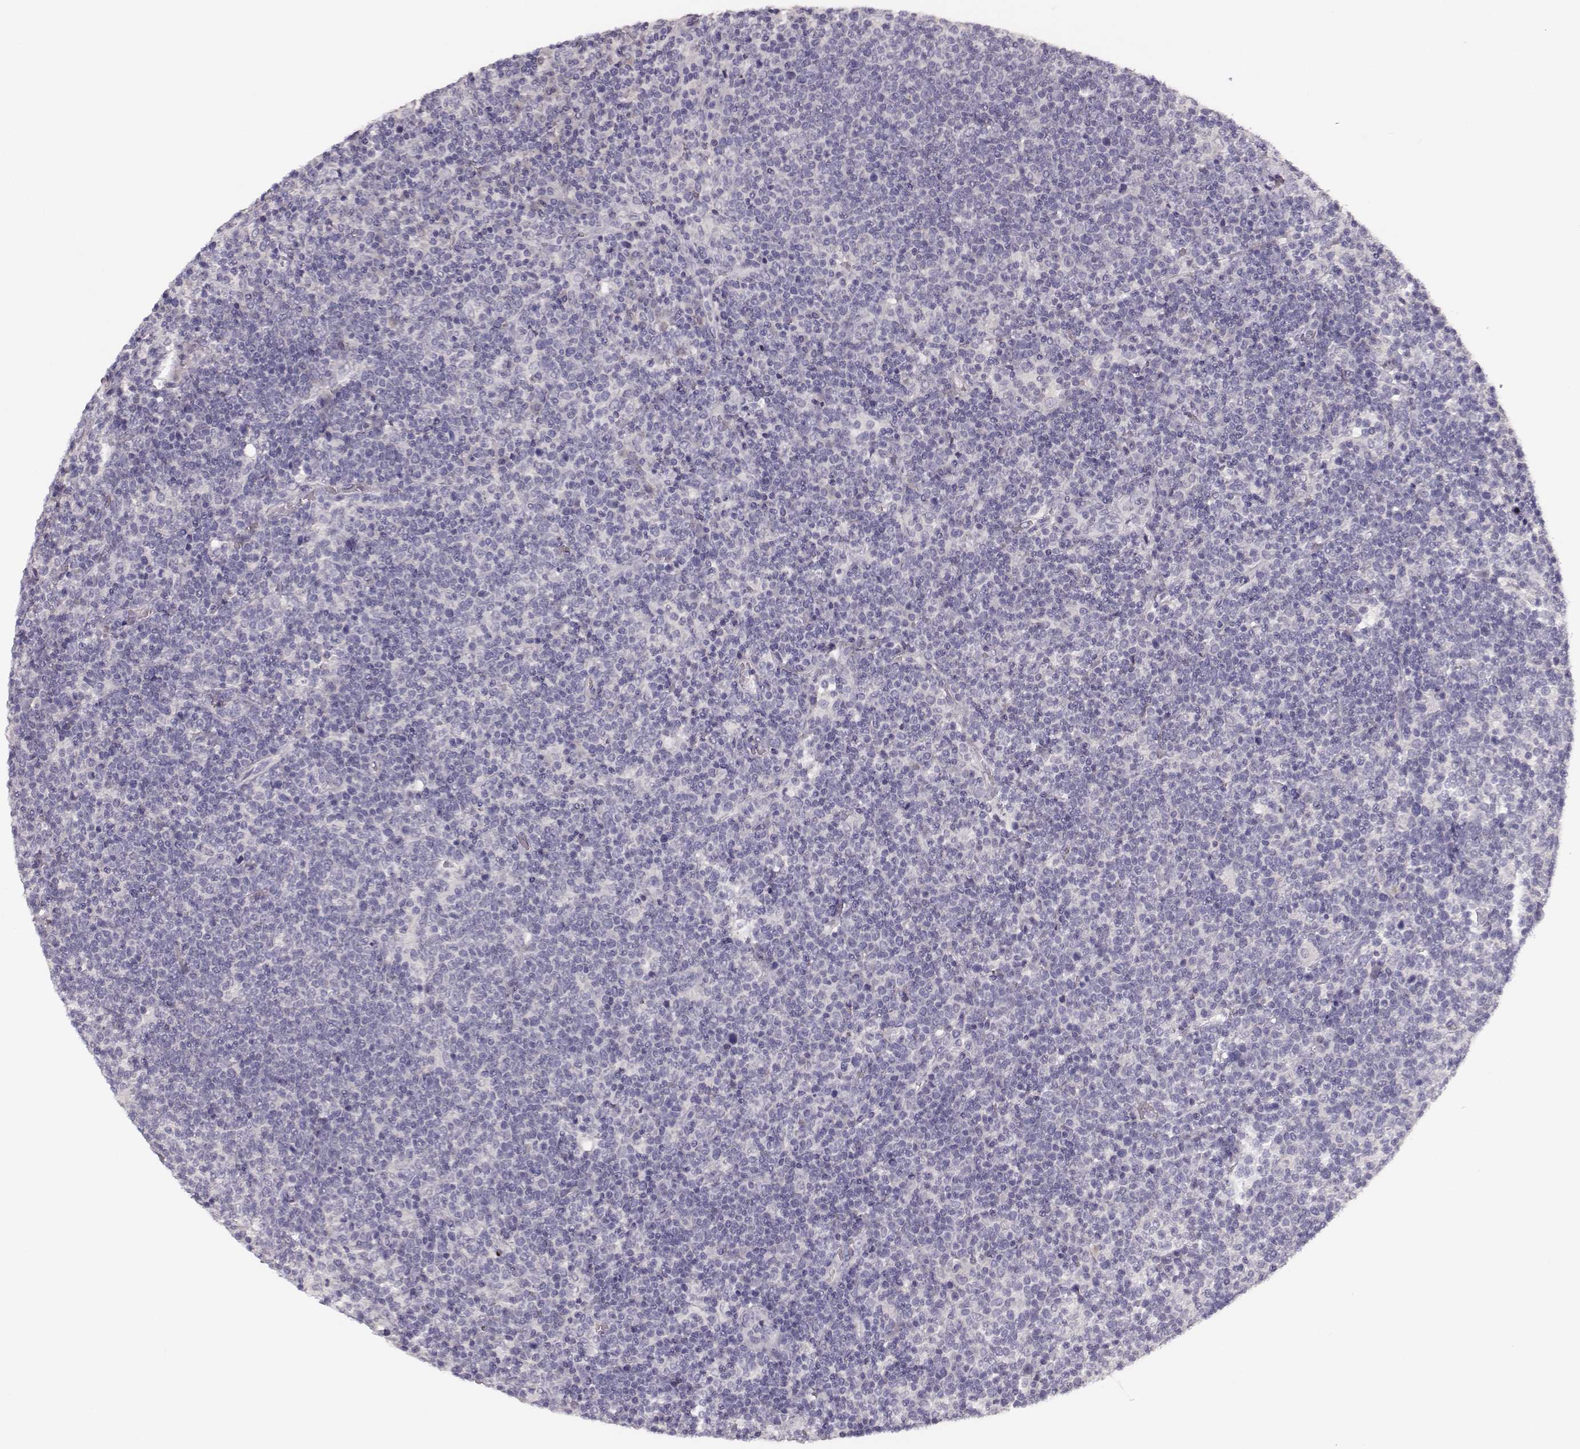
{"staining": {"intensity": "negative", "quantity": "none", "location": "none"}, "tissue": "lymphoma", "cell_type": "Tumor cells", "image_type": "cancer", "snomed": [{"axis": "morphology", "description": "Malignant lymphoma, non-Hodgkin's type, High grade"}, {"axis": "topography", "description": "Lymph node"}], "caption": "A micrograph of malignant lymphoma, non-Hodgkin's type (high-grade) stained for a protein exhibits no brown staining in tumor cells. Nuclei are stained in blue.", "gene": "BFSP2", "patient": {"sex": "male", "age": 61}}